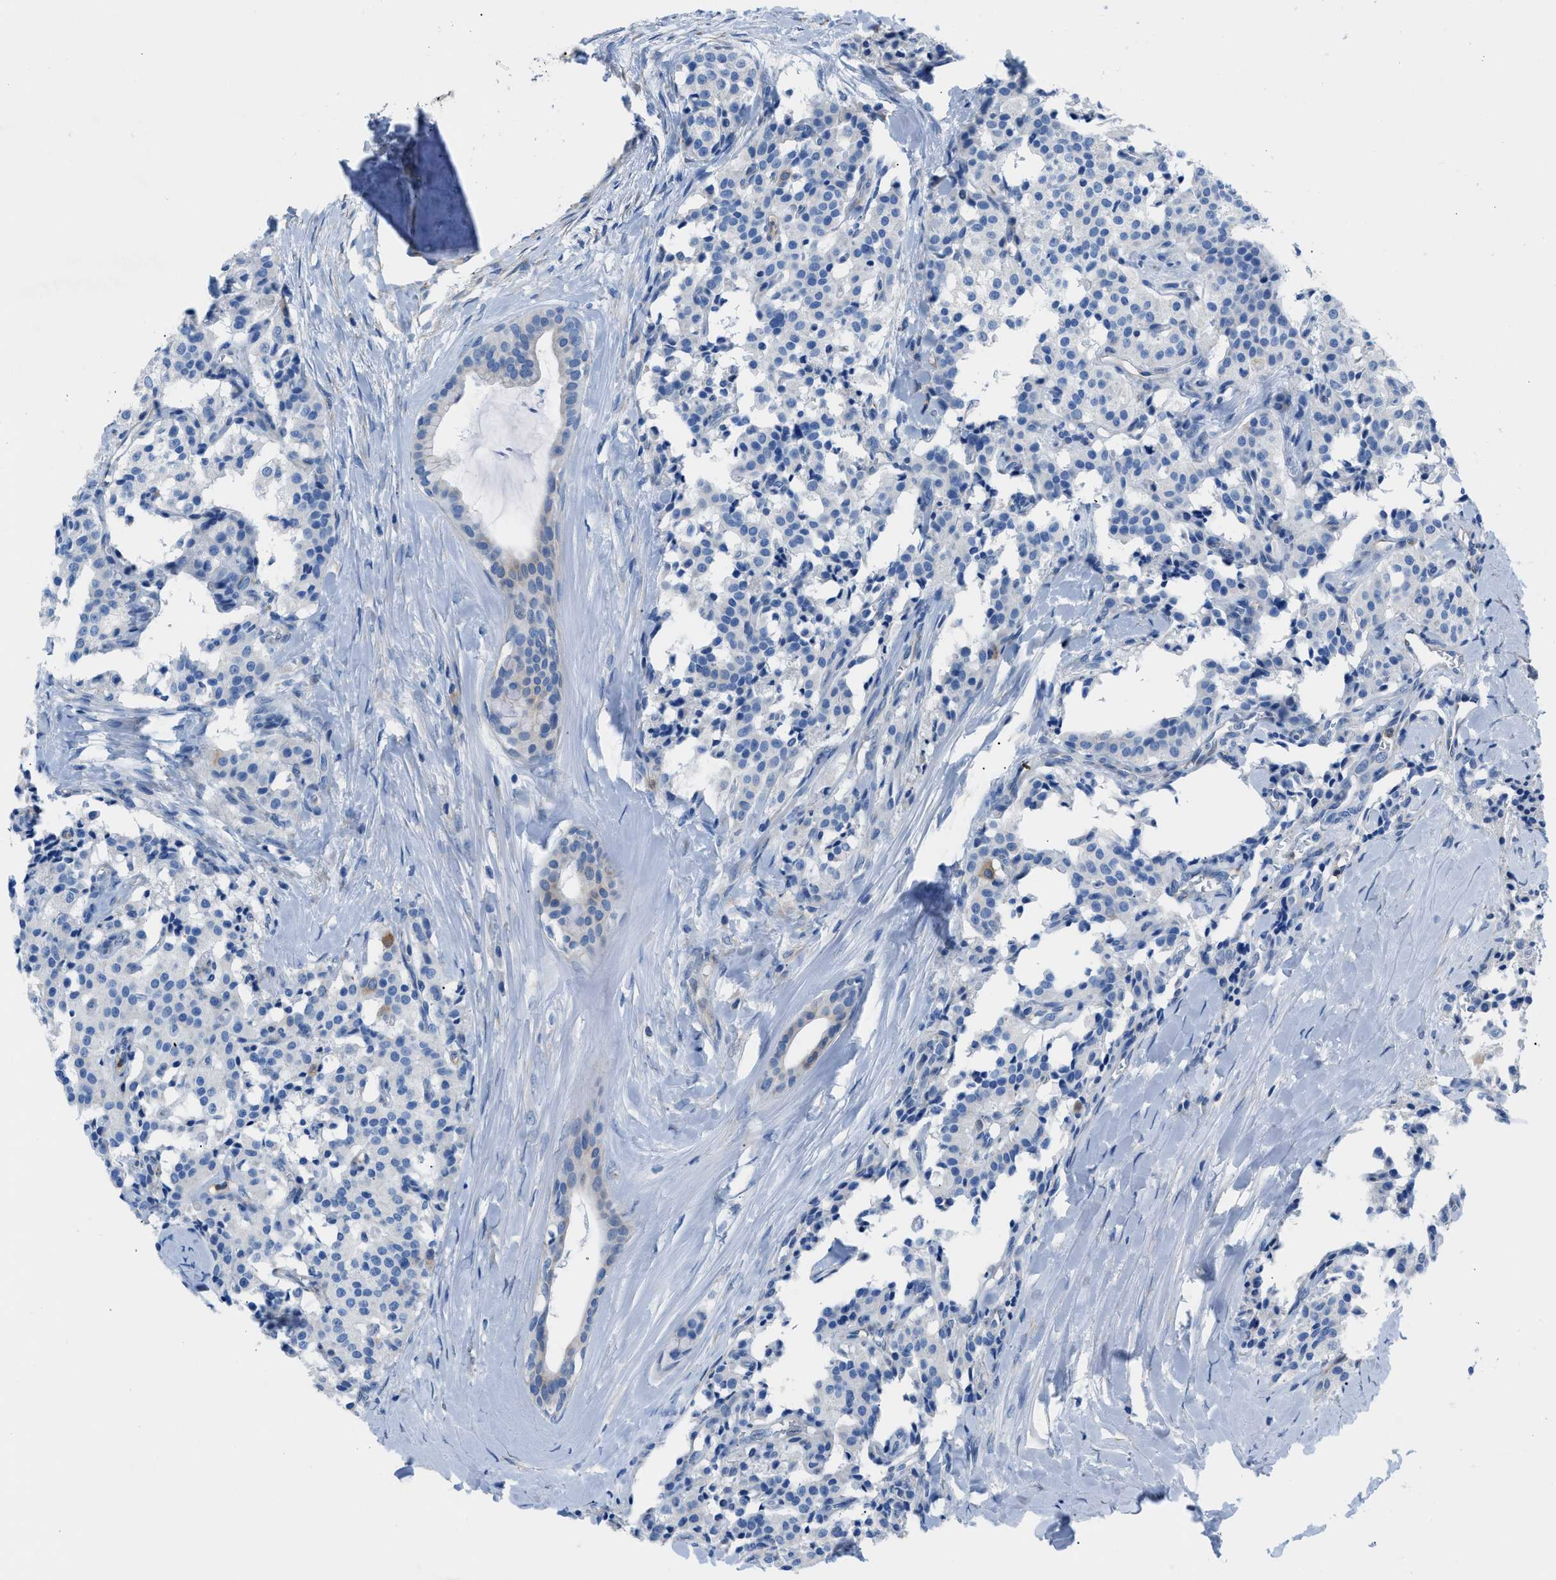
{"staining": {"intensity": "negative", "quantity": "none", "location": "none"}, "tissue": "carcinoid", "cell_type": "Tumor cells", "image_type": "cancer", "snomed": [{"axis": "morphology", "description": "Carcinoid, malignant, NOS"}, {"axis": "topography", "description": "Lung"}], "caption": "DAB immunohistochemical staining of malignant carcinoid demonstrates no significant expression in tumor cells.", "gene": "ITPR1", "patient": {"sex": "male", "age": 30}}